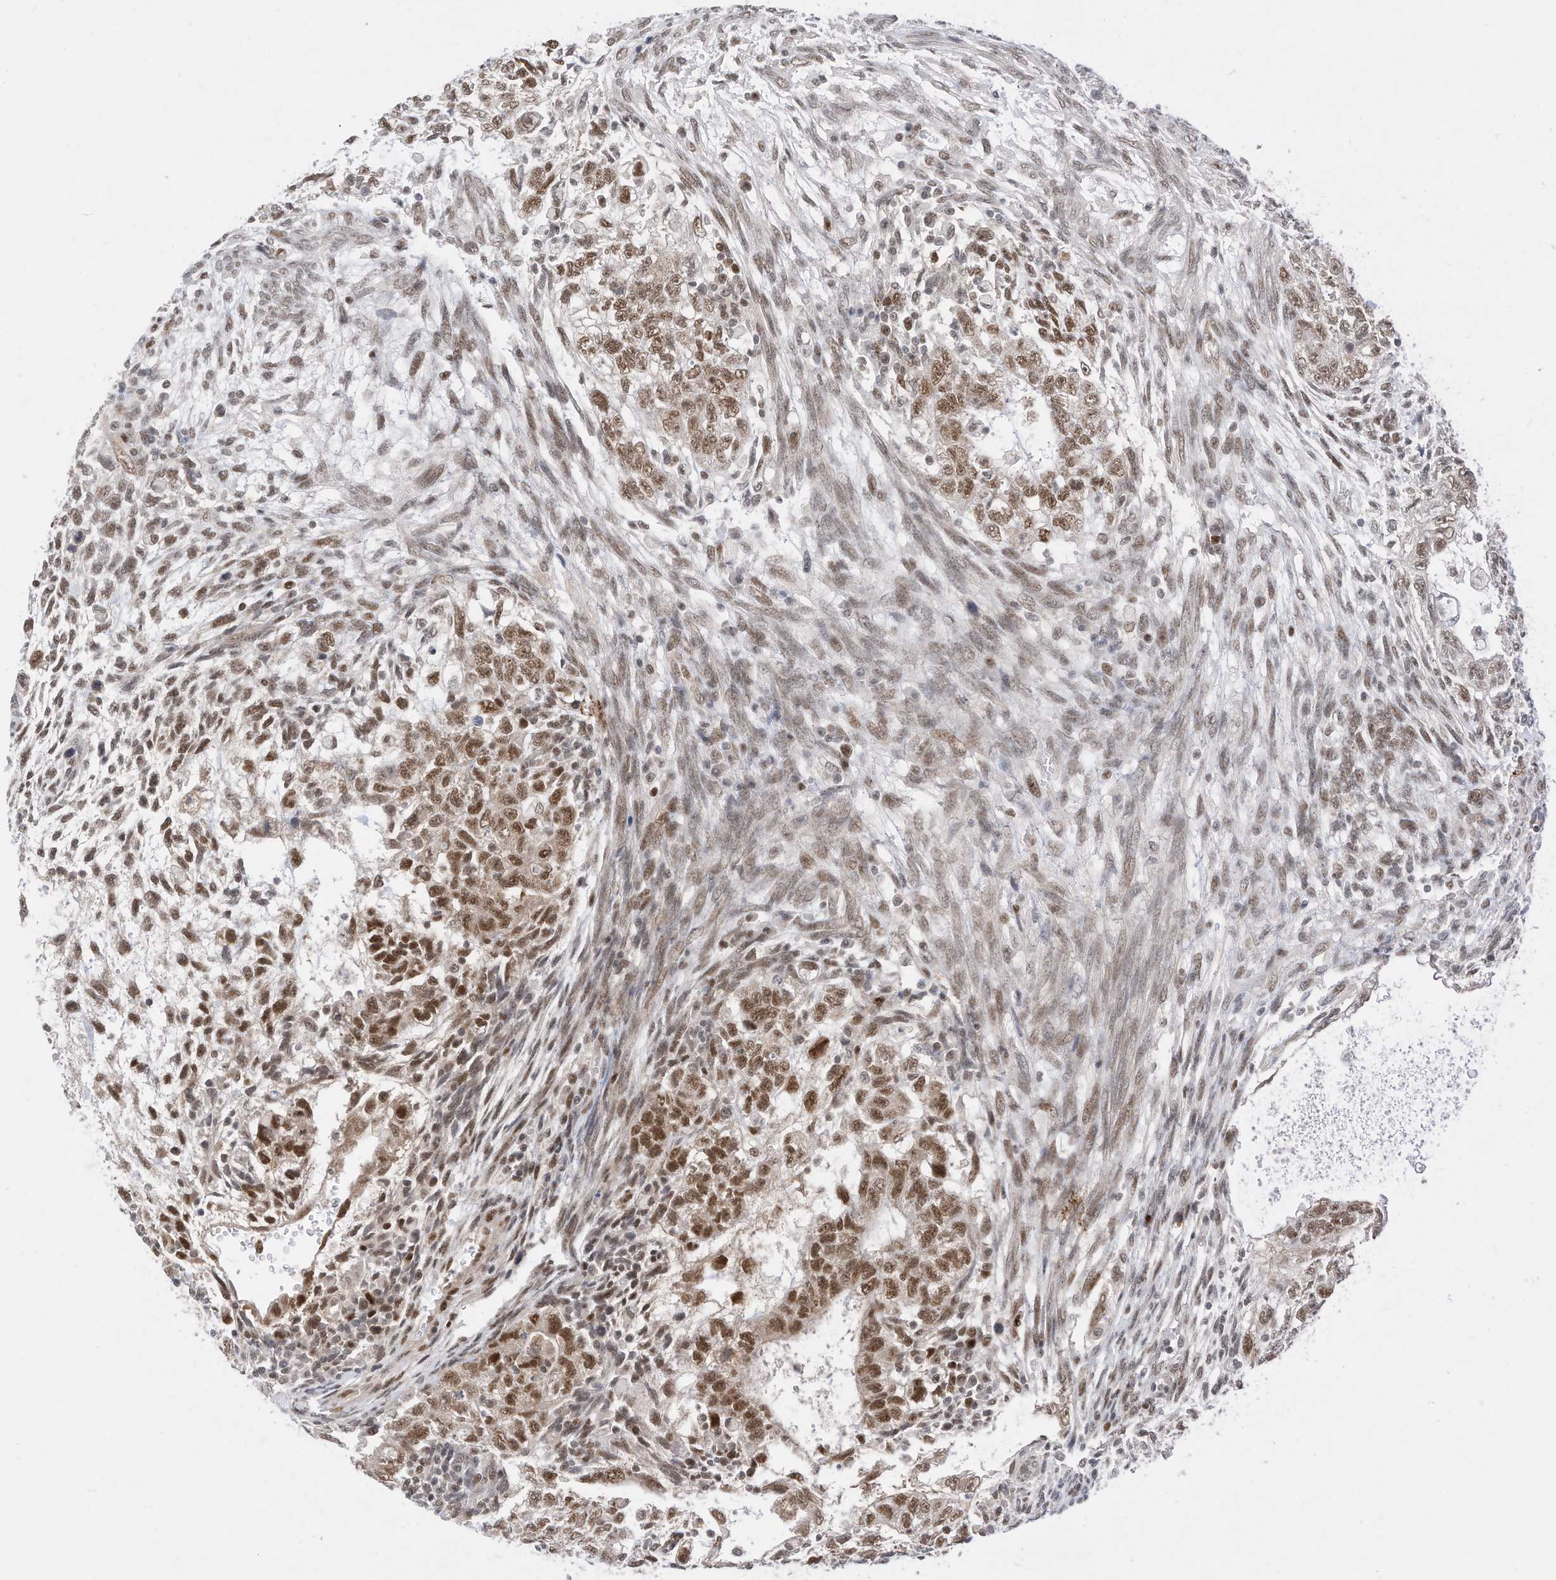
{"staining": {"intensity": "moderate", "quantity": ">75%", "location": "nuclear"}, "tissue": "testis cancer", "cell_type": "Tumor cells", "image_type": "cancer", "snomed": [{"axis": "morphology", "description": "Carcinoma, Embryonal, NOS"}, {"axis": "topography", "description": "Testis"}], "caption": "Testis cancer tissue reveals moderate nuclear staining in about >75% of tumor cells, visualized by immunohistochemistry.", "gene": "OGT", "patient": {"sex": "male", "age": 37}}